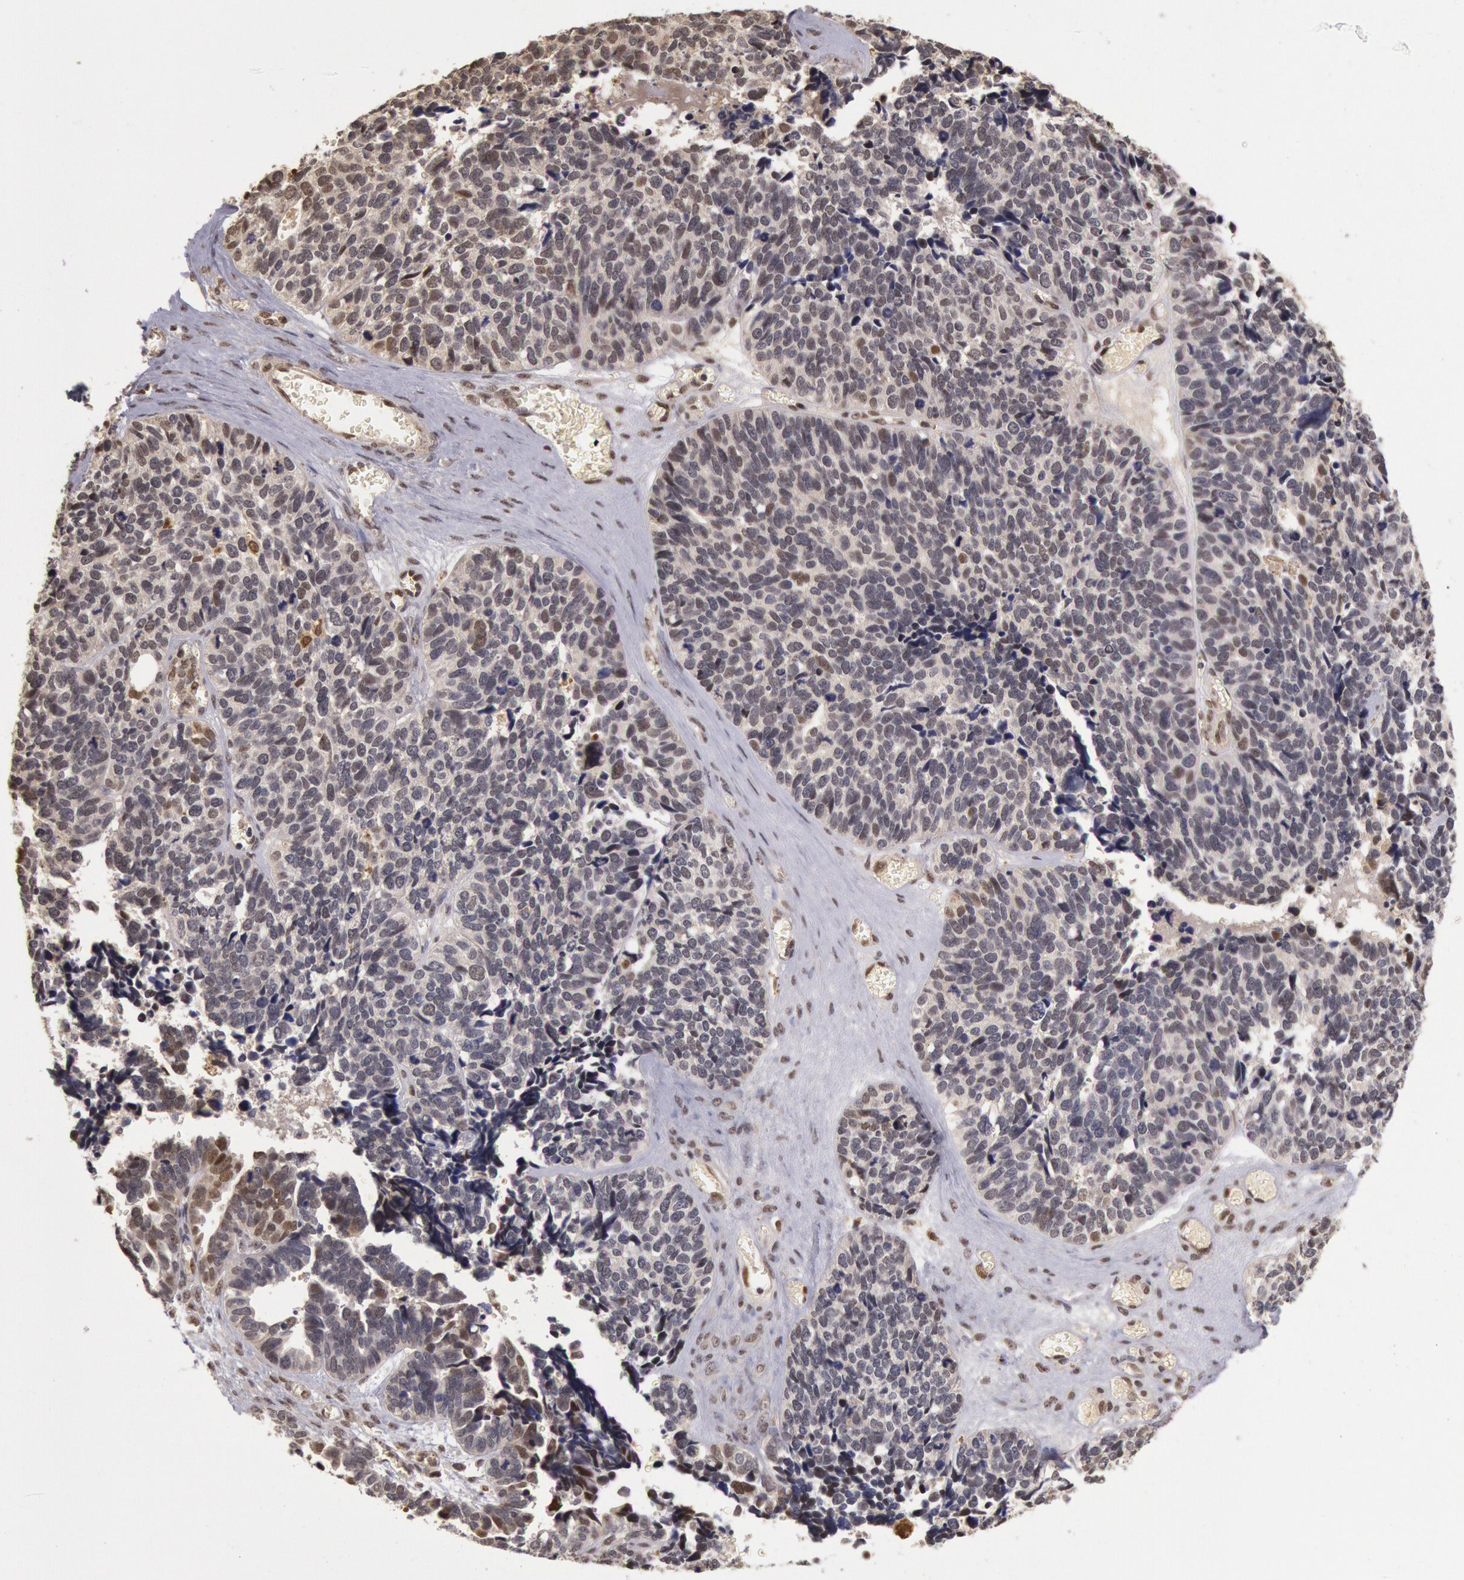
{"staining": {"intensity": "moderate", "quantity": "<25%", "location": "nuclear"}, "tissue": "ovarian cancer", "cell_type": "Tumor cells", "image_type": "cancer", "snomed": [{"axis": "morphology", "description": "Cystadenocarcinoma, serous, NOS"}, {"axis": "topography", "description": "Ovary"}], "caption": "A photomicrograph of human serous cystadenocarcinoma (ovarian) stained for a protein displays moderate nuclear brown staining in tumor cells.", "gene": "LIG4", "patient": {"sex": "female", "age": 77}}